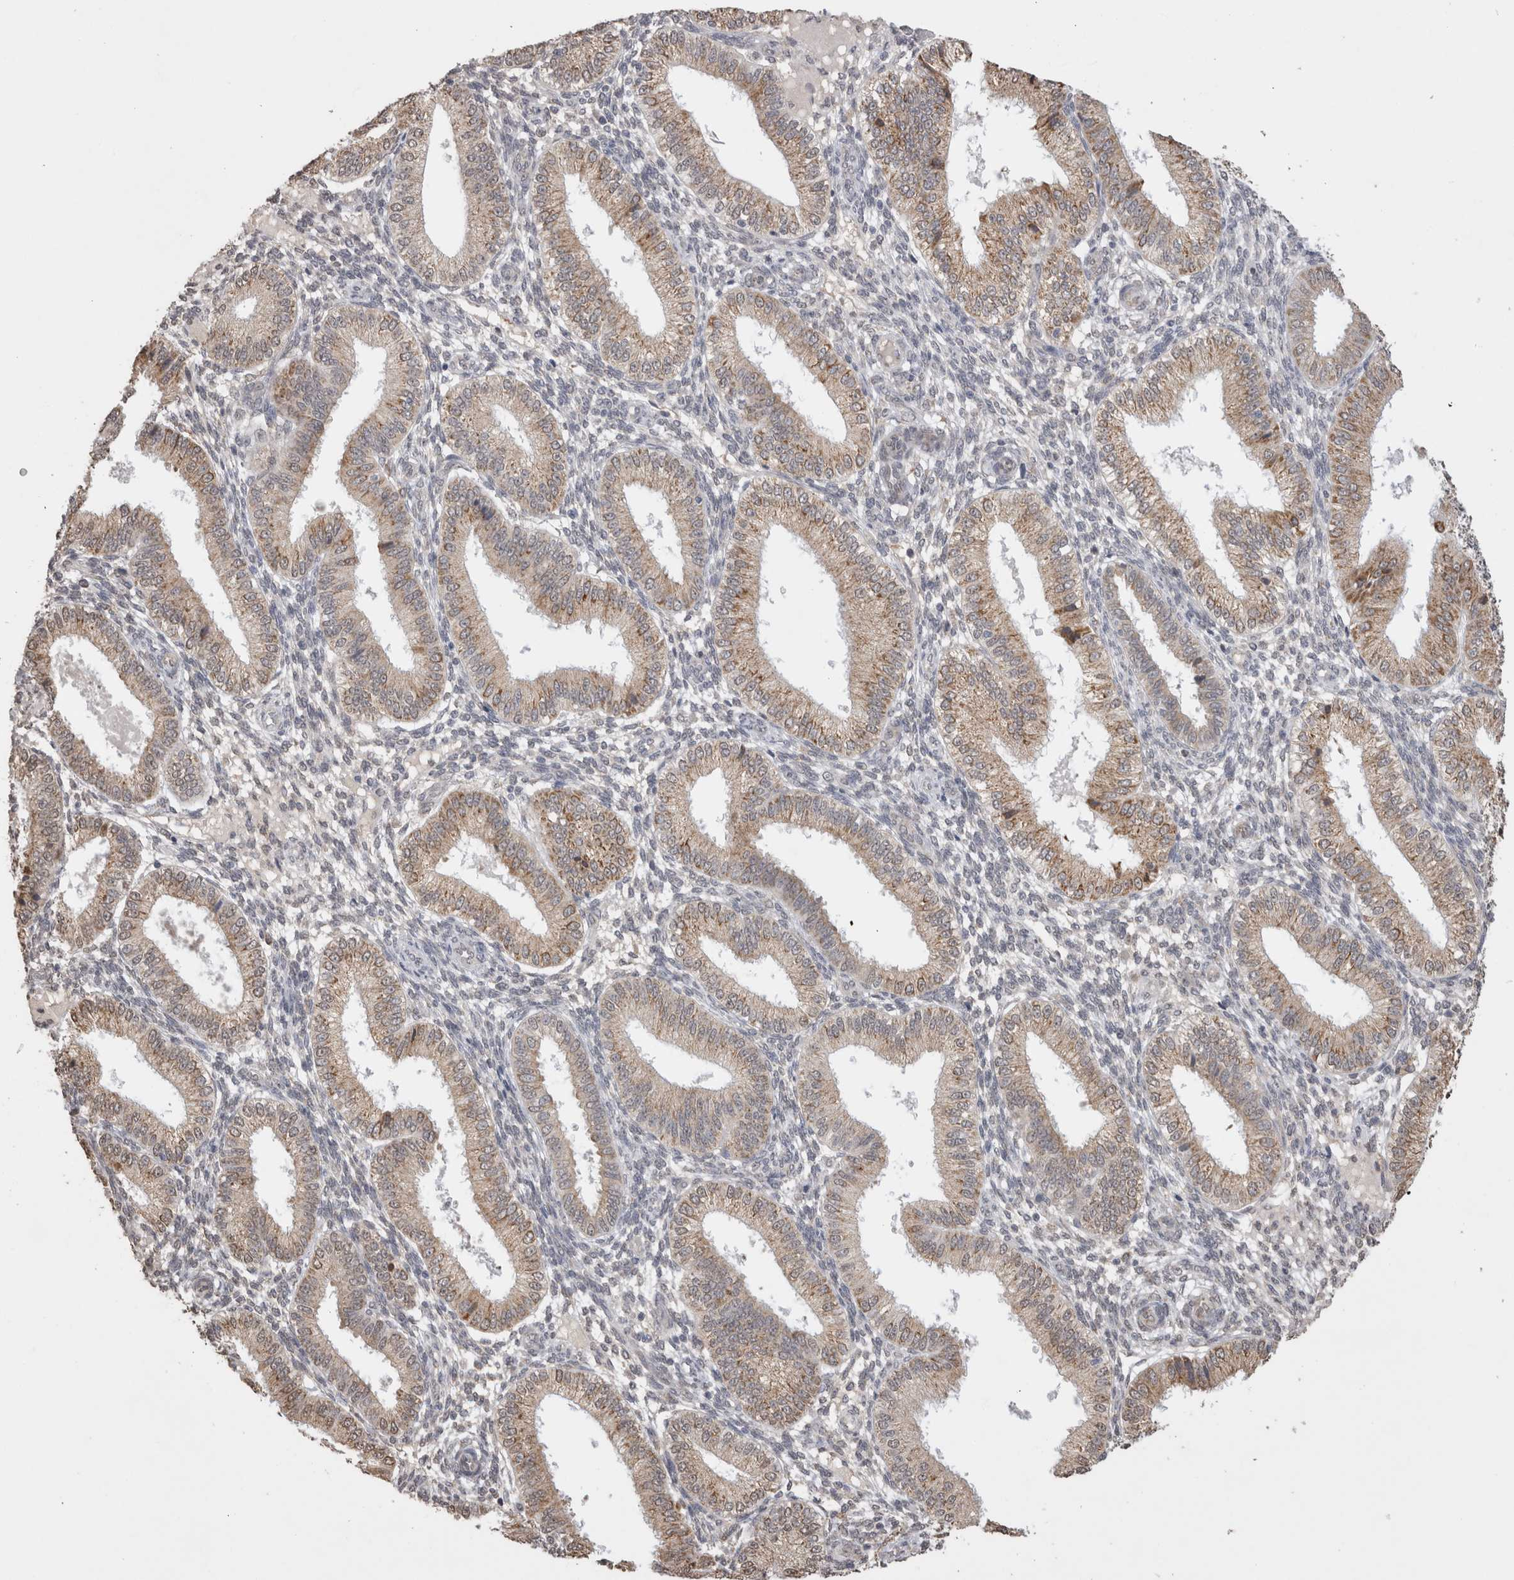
{"staining": {"intensity": "moderate", "quantity": "<25%", "location": "cytoplasmic/membranous"}, "tissue": "endometrium", "cell_type": "Cells in endometrial stroma", "image_type": "normal", "snomed": [{"axis": "morphology", "description": "Normal tissue, NOS"}, {"axis": "topography", "description": "Endometrium"}], "caption": "Benign endometrium reveals moderate cytoplasmic/membranous positivity in approximately <25% of cells in endometrial stroma.", "gene": "NOMO1", "patient": {"sex": "female", "age": 39}}